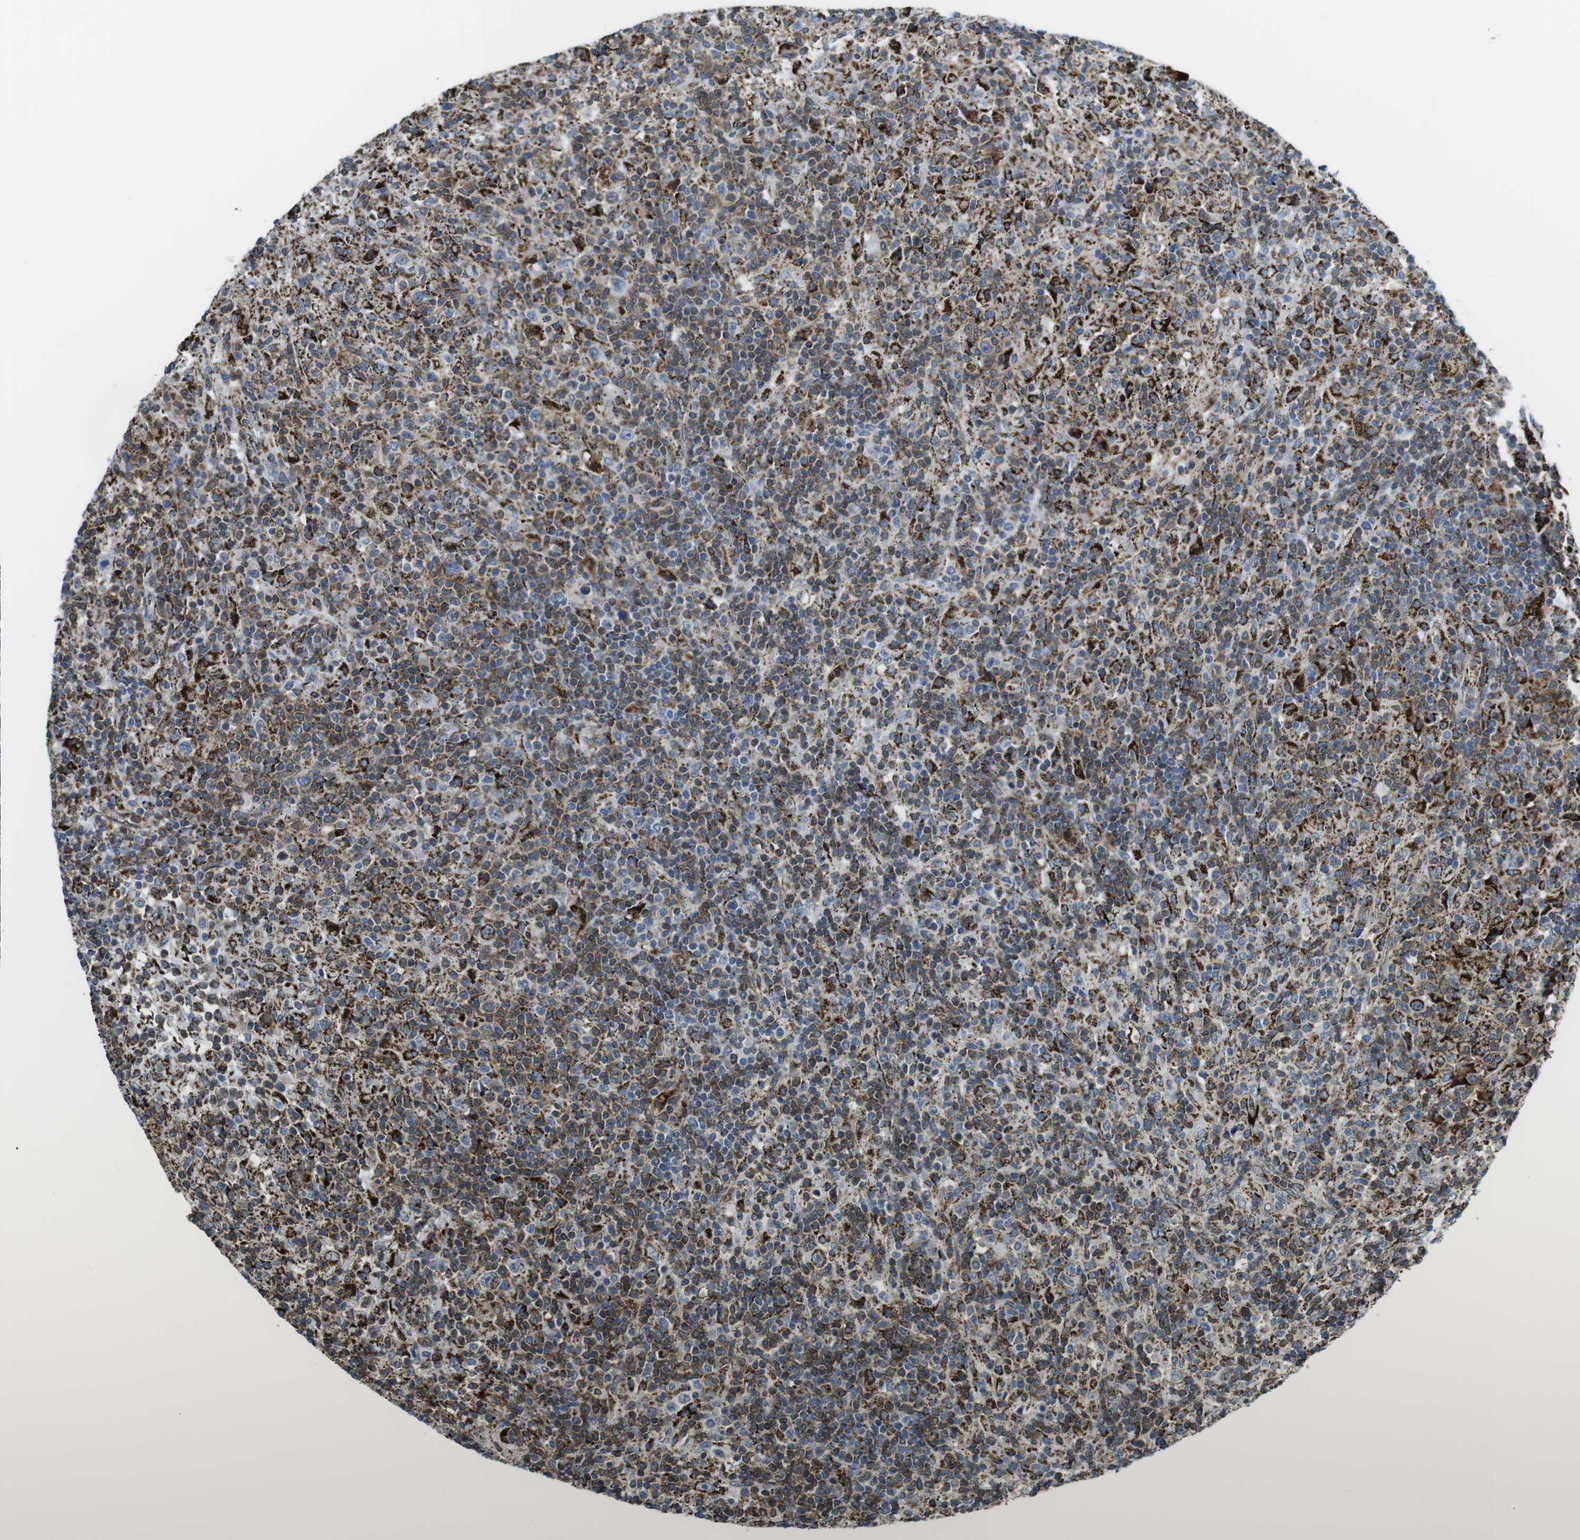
{"staining": {"intensity": "negative", "quantity": "none", "location": "none"}, "tissue": "lymphoma", "cell_type": "Tumor cells", "image_type": "cancer", "snomed": [{"axis": "morphology", "description": "Hodgkin's disease, NOS"}, {"axis": "topography", "description": "Lymph node"}], "caption": "Human Hodgkin's disease stained for a protein using IHC displays no expression in tumor cells.", "gene": "KCNE3", "patient": {"sex": "male", "age": 70}}